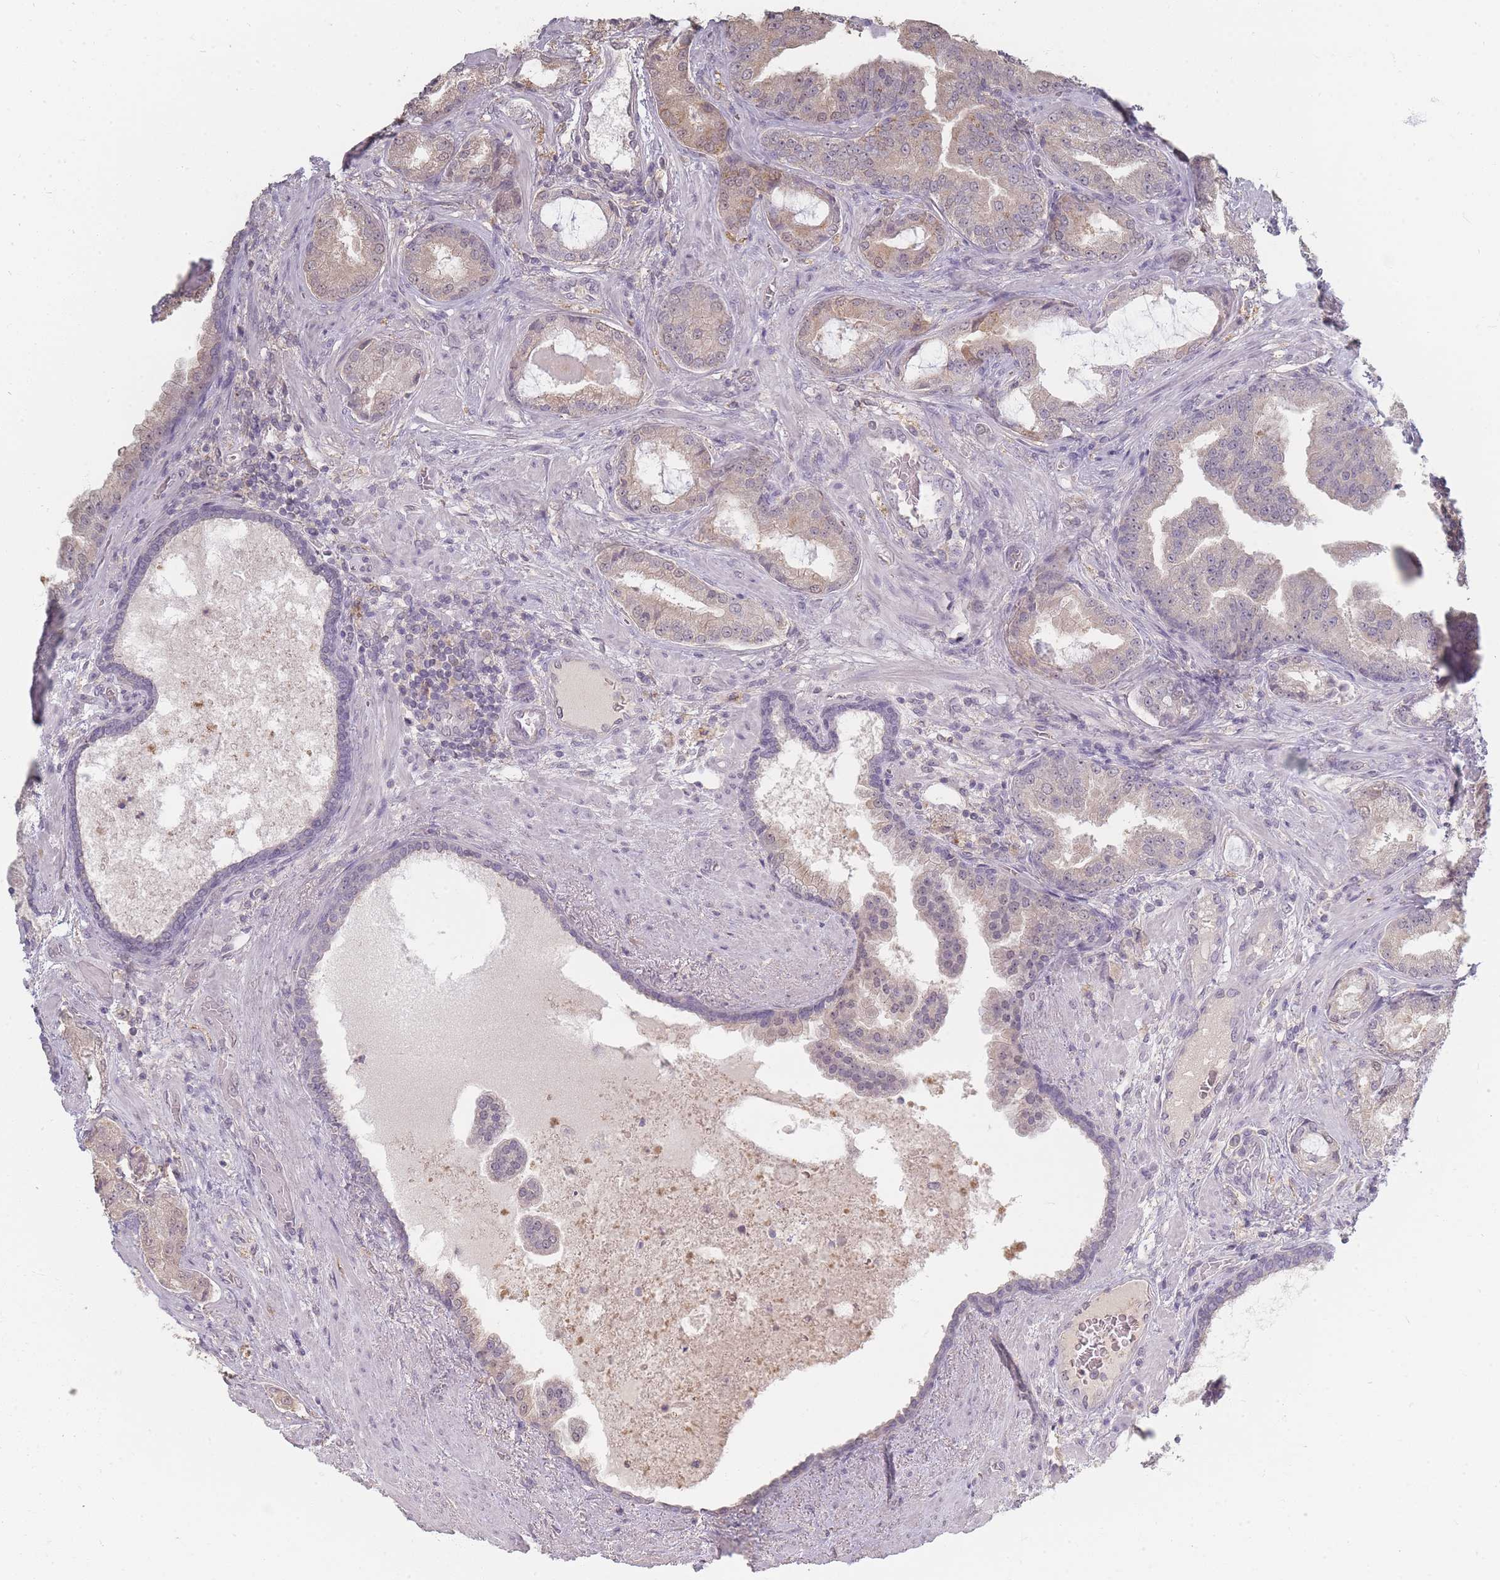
{"staining": {"intensity": "weak", "quantity": "<25%", "location": "cytoplasmic/membranous,nuclear"}, "tissue": "prostate cancer", "cell_type": "Tumor cells", "image_type": "cancer", "snomed": [{"axis": "morphology", "description": "Adenocarcinoma, High grade"}, {"axis": "topography", "description": "Prostate"}], "caption": "Immunohistochemistry (IHC) of human prostate adenocarcinoma (high-grade) displays no staining in tumor cells.", "gene": "RFTN1", "patient": {"sex": "male", "age": 68}}